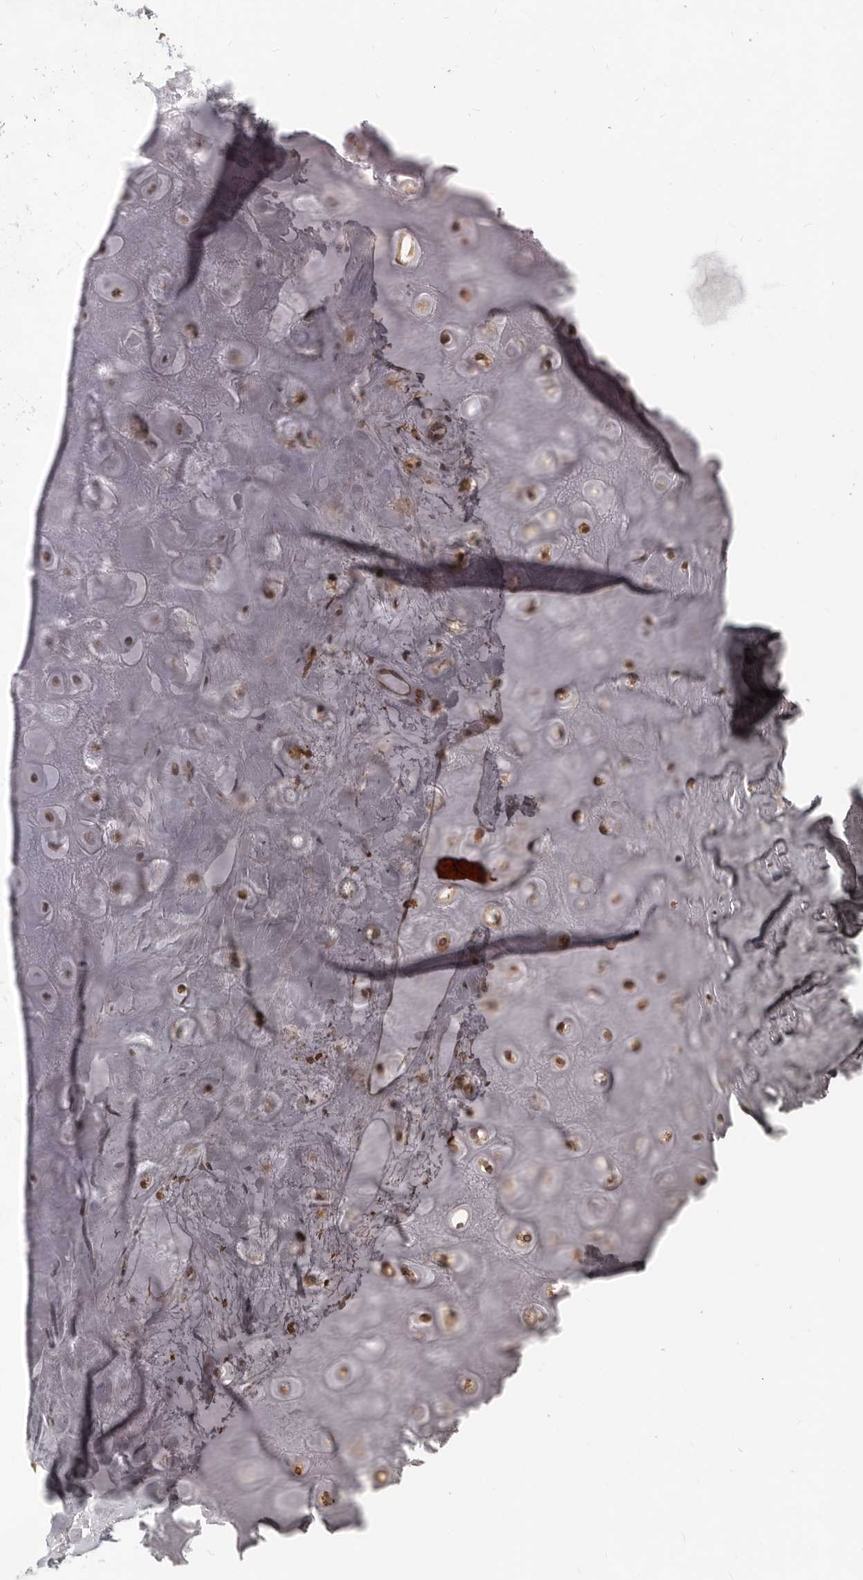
{"staining": {"intensity": "moderate", "quantity": ">75%", "location": "cytoplasmic/membranous"}, "tissue": "adipose tissue", "cell_type": "Adipocytes", "image_type": "normal", "snomed": [{"axis": "morphology", "description": "Normal tissue, NOS"}, {"axis": "morphology", "description": "Basal cell carcinoma"}, {"axis": "topography", "description": "Skin"}], "caption": "Moderate cytoplasmic/membranous expression for a protein is present in about >75% of adipocytes of unremarkable adipose tissue using immunohistochemistry (IHC).", "gene": "MTO1", "patient": {"sex": "female", "age": 89}}